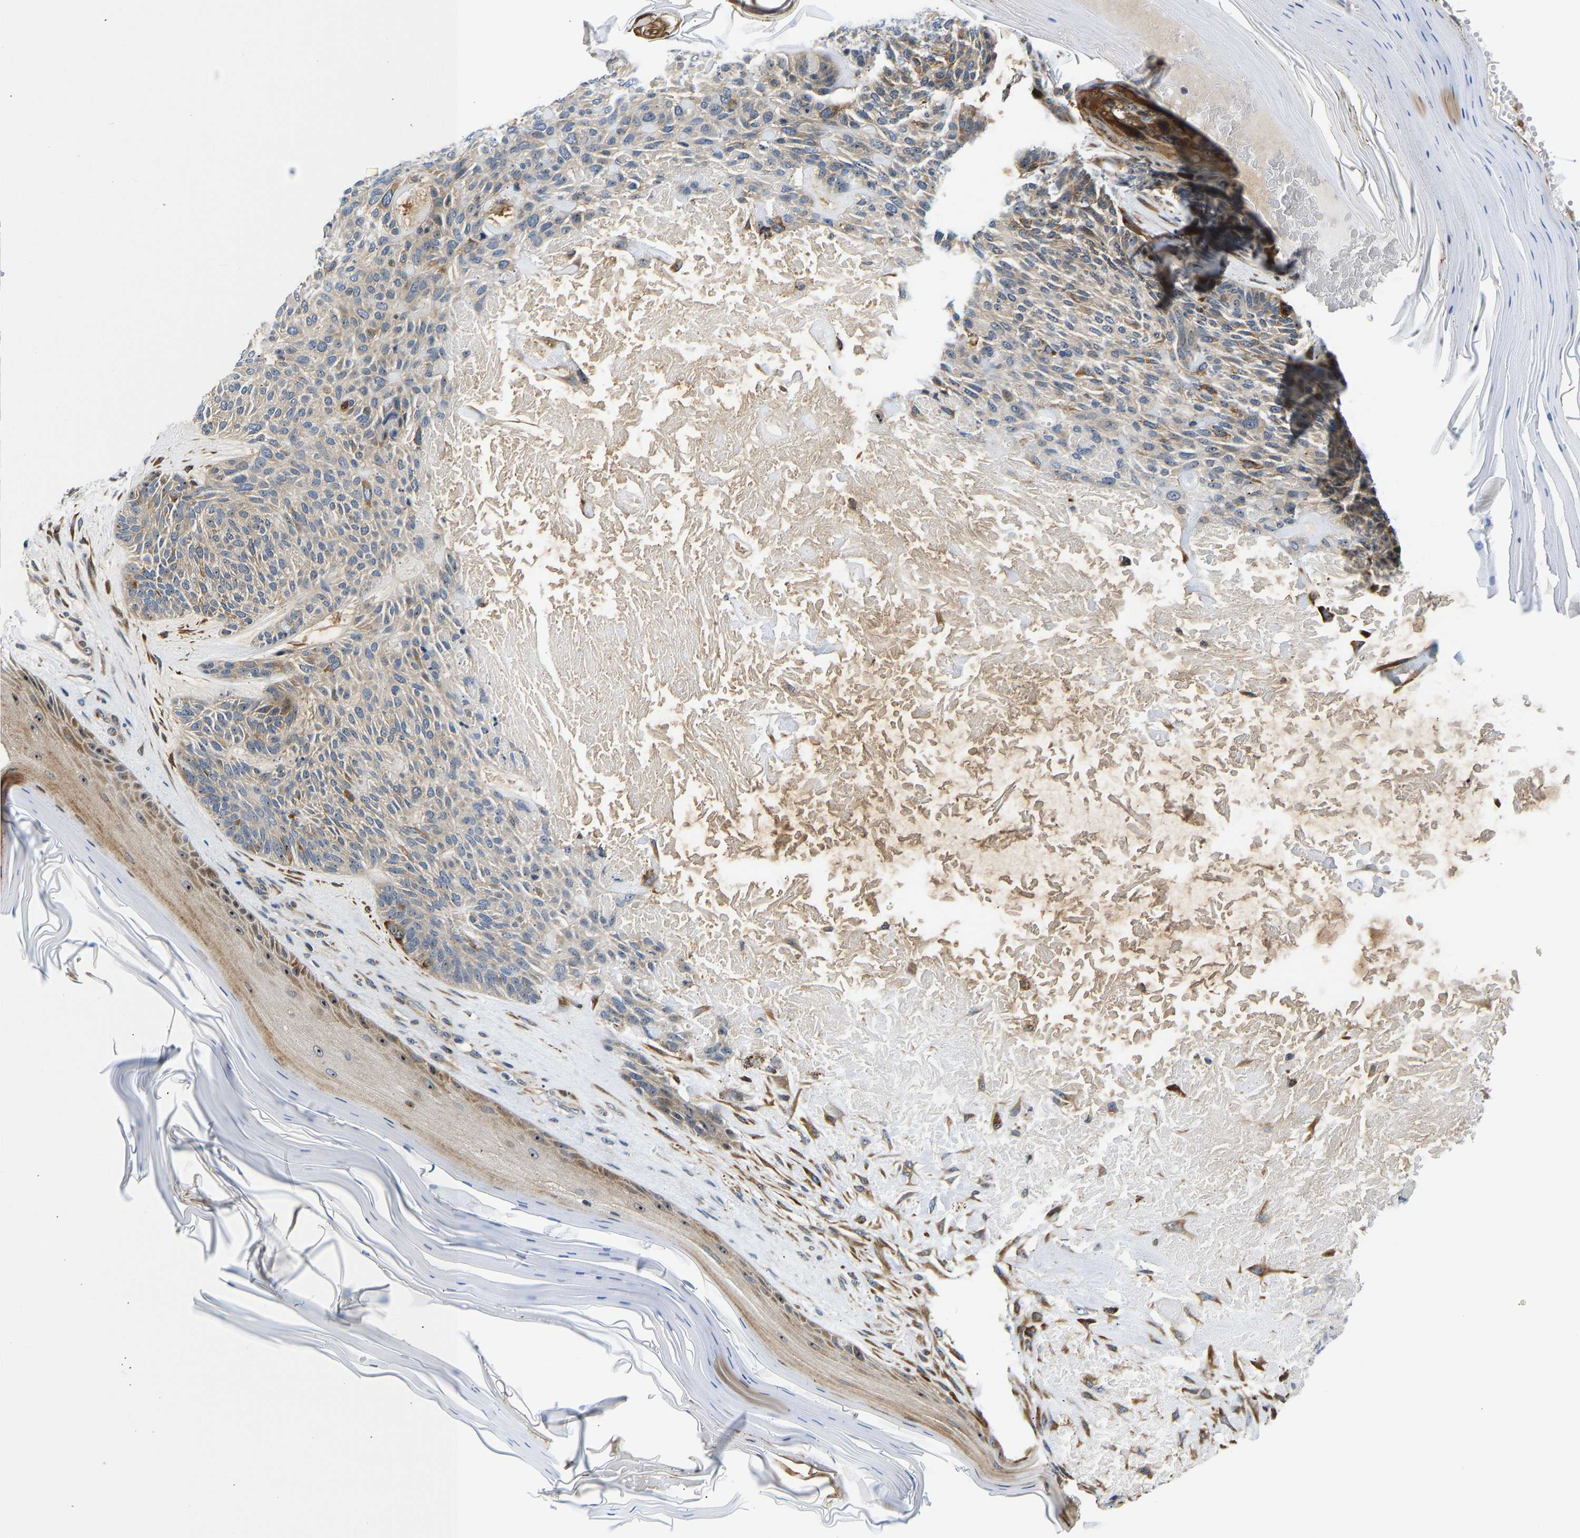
{"staining": {"intensity": "moderate", "quantity": "<25%", "location": "cytoplasmic/membranous"}, "tissue": "skin cancer", "cell_type": "Tumor cells", "image_type": "cancer", "snomed": [{"axis": "morphology", "description": "Basal cell carcinoma"}, {"axis": "topography", "description": "Skin"}], "caption": "A brown stain labels moderate cytoplasmic/membranous staining of a protein in human skin basal cell carcinoma tumor cells.", "gene": "RESF1", "patient": {"sex": "male", "age": 55}}